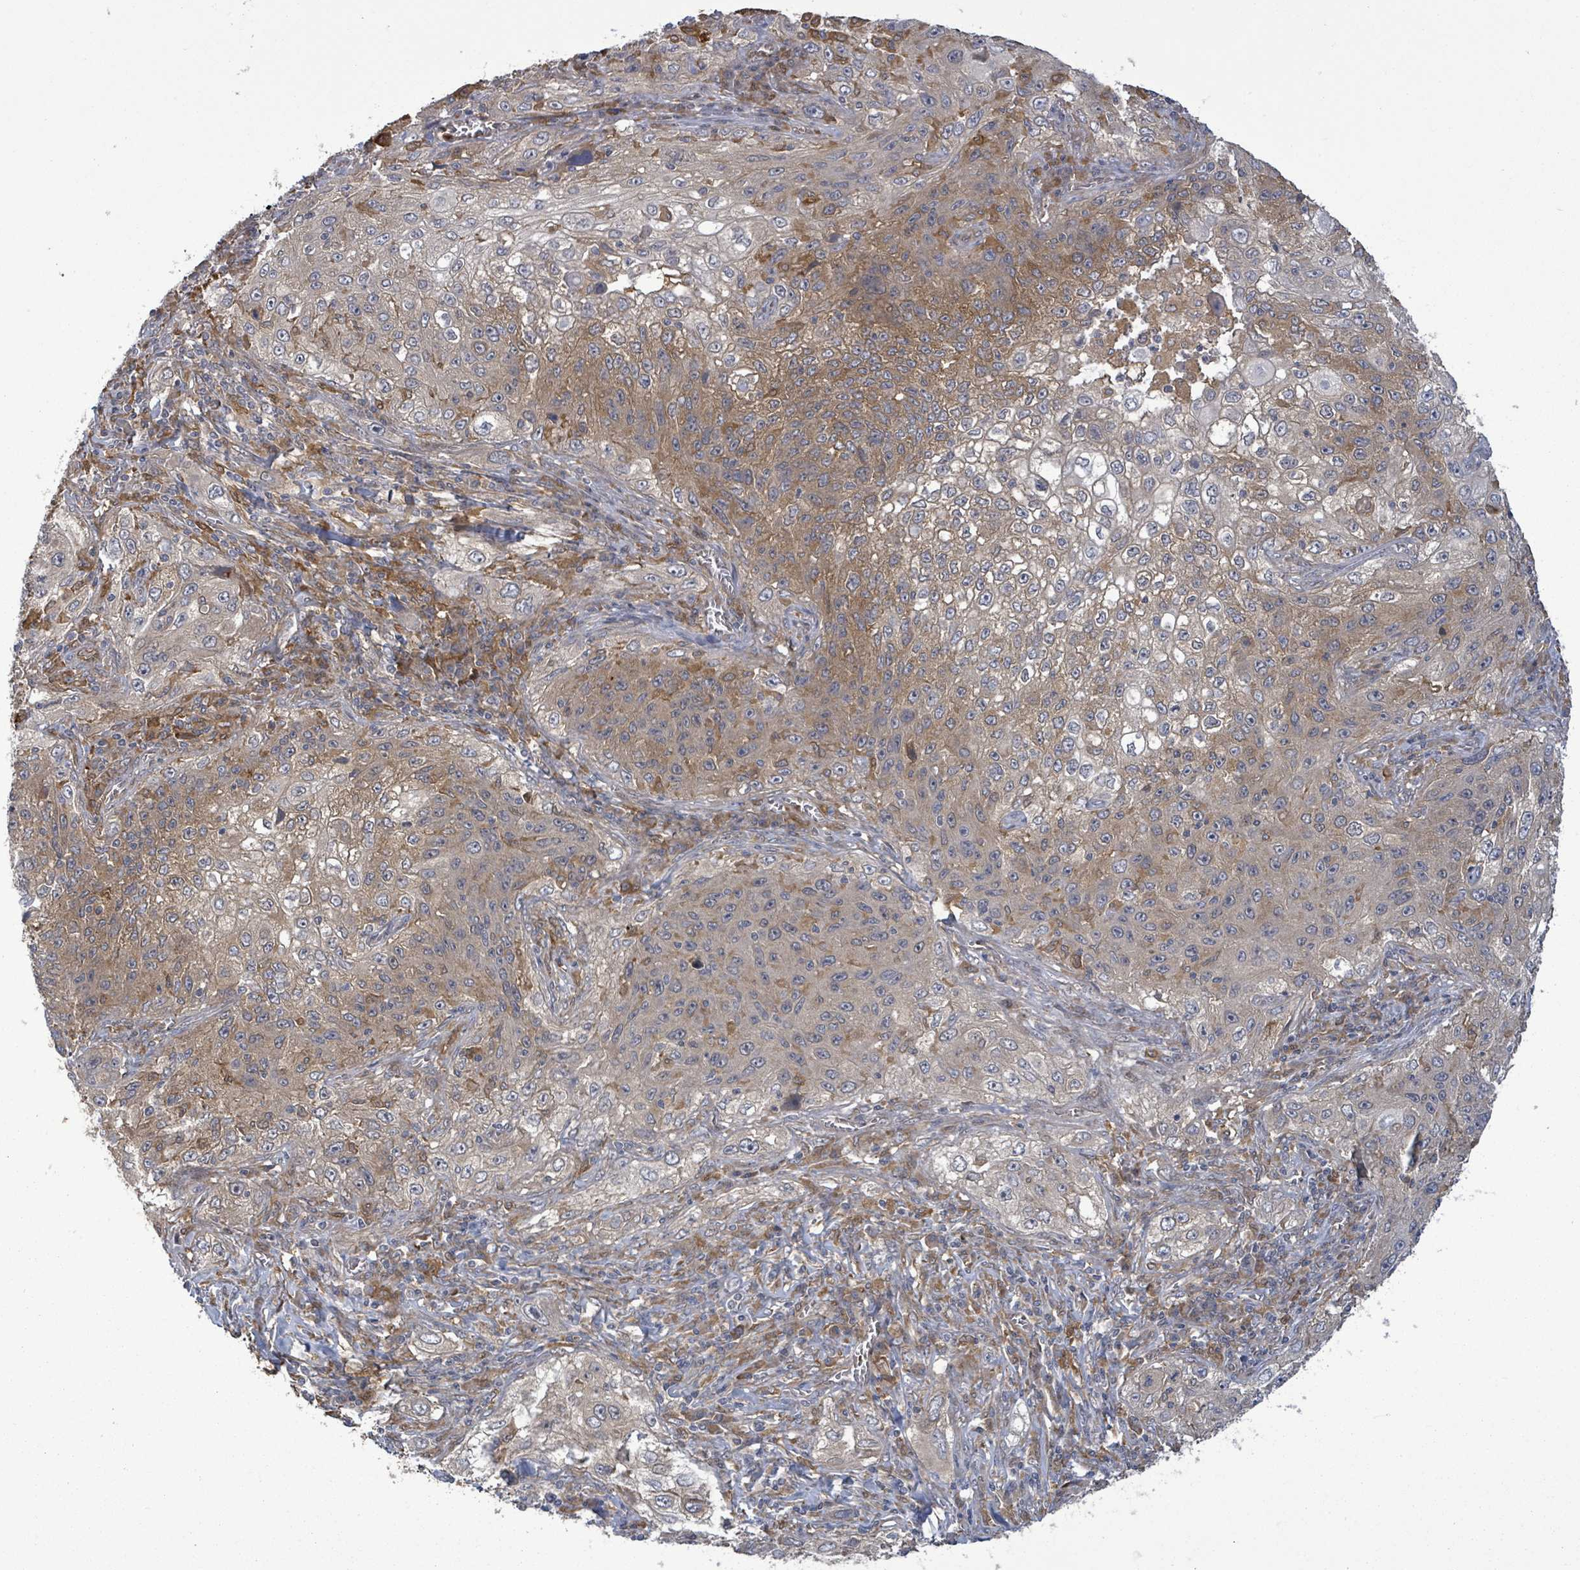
{"staining": {"intensity": "moderate", "quantity": "25%-75%", "location": "cytoplasmic/membranous"}, "tissue": "lung cancer", "cell_type": "Tumor cells", "image_type": "cancer", "snomed": [{"axis": "morphology", "description": "Squamous cell carcinoma, NOS"}, {"axis": "topography", "description": "Lung"}], "caption": "Tumor cells show moderate cytoplasmic/membranous staining in about 25%-75% of cells in lung squamous cell carcinoma. Using DAB (3,3'-diaminobenzidine) (brown) and hematoxylin (blue) stains, captured at high magnification using brightfield microscopy.", "gene": "MAP3K6", "patient": {"sex": "female", "age": 69}}